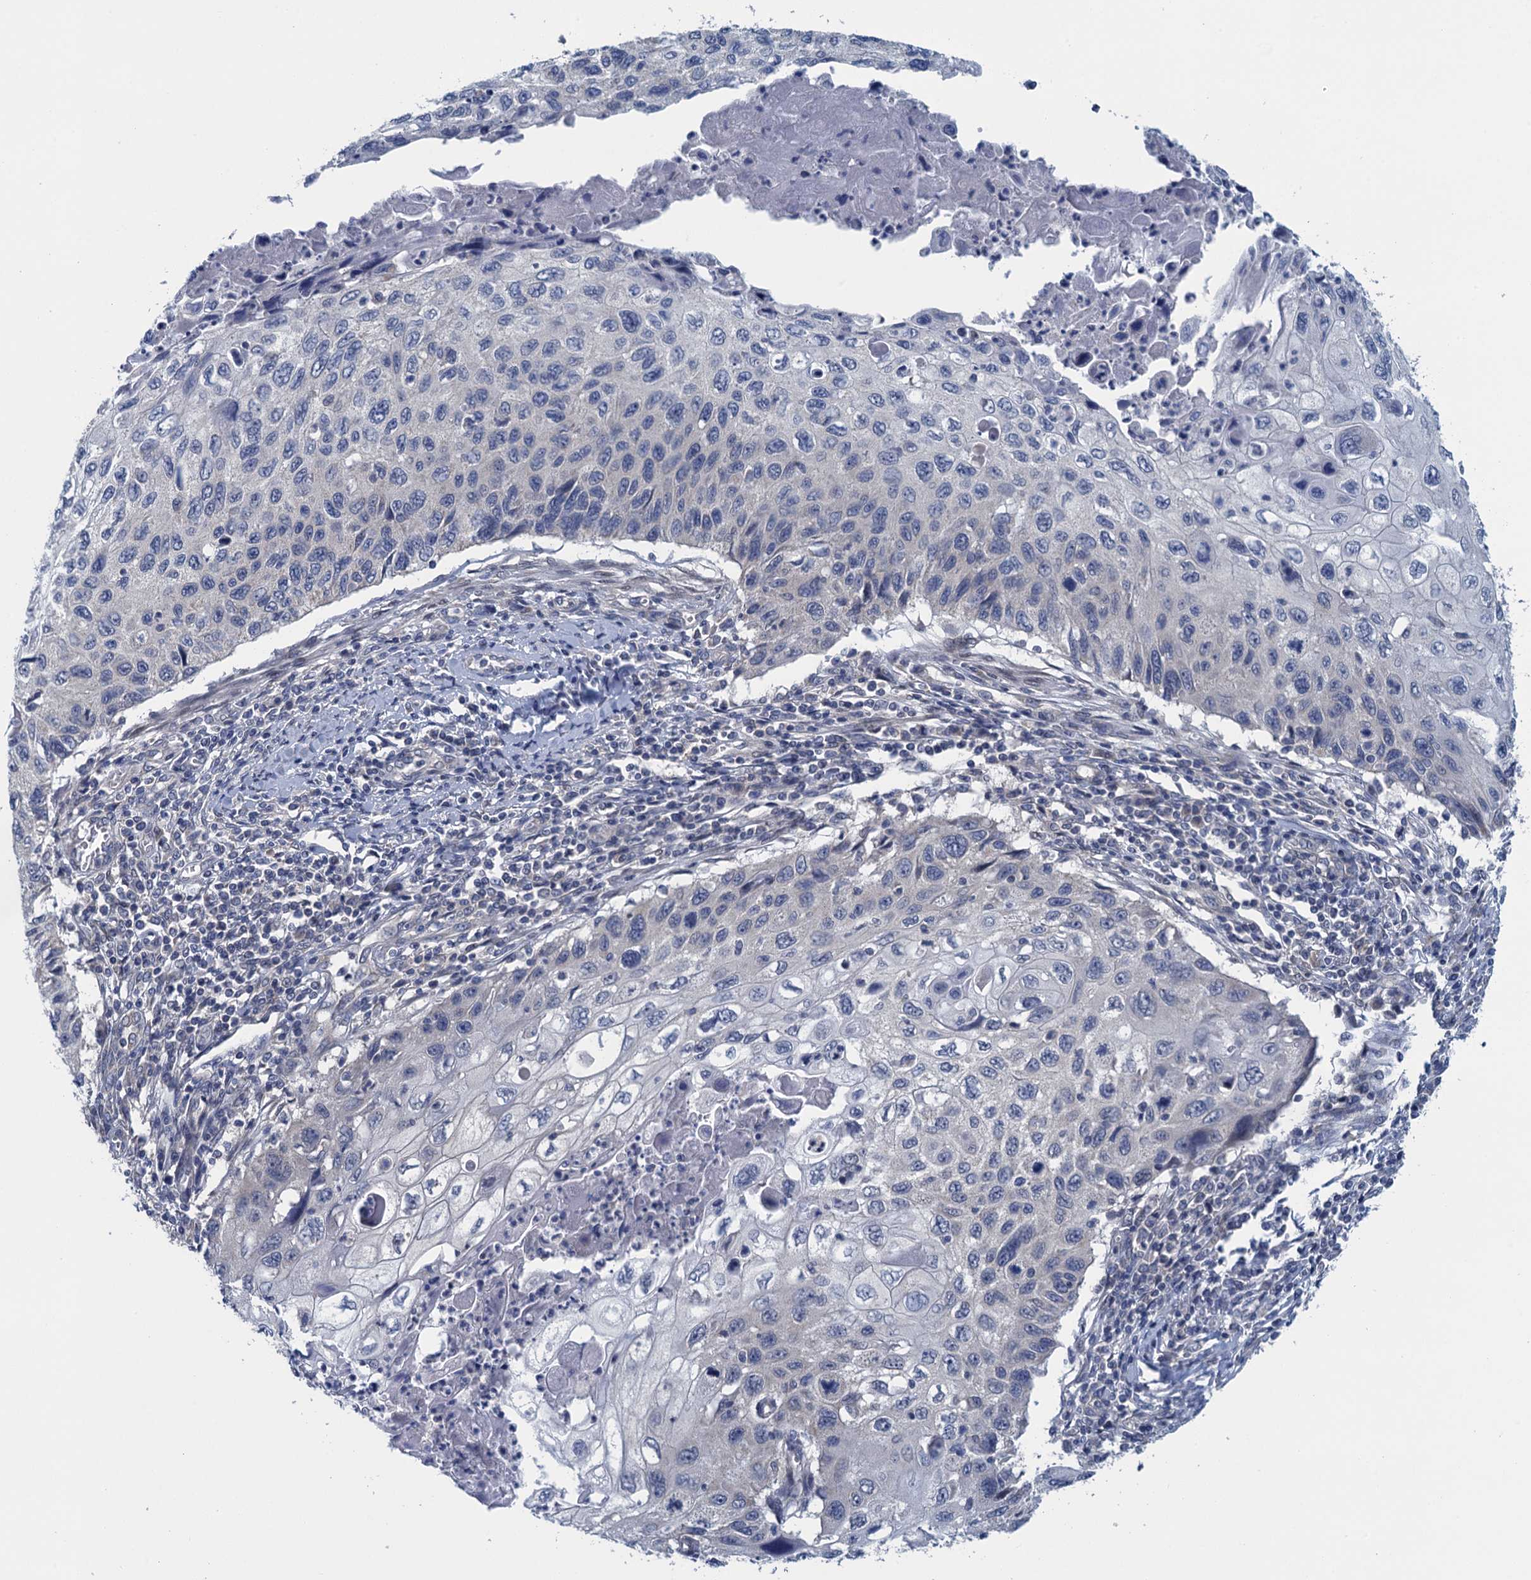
{"staining": {"intensity": "negative", "quantity": "none", "location": "none"}, "tissue": "cervical cancer", "cell_type": "Tumor cells", "image_type": "cancer", "snomed": [{"axis": "morphology", "description": "Squamous cell carcinoma, NOS"}, {"axis": "topography", "description": "Cervix"}], "caption": "Tumor cells show no significant expression in cervical cancer.", "gene": "CTU2", "patient": {"sex": "female", "age": 70}}